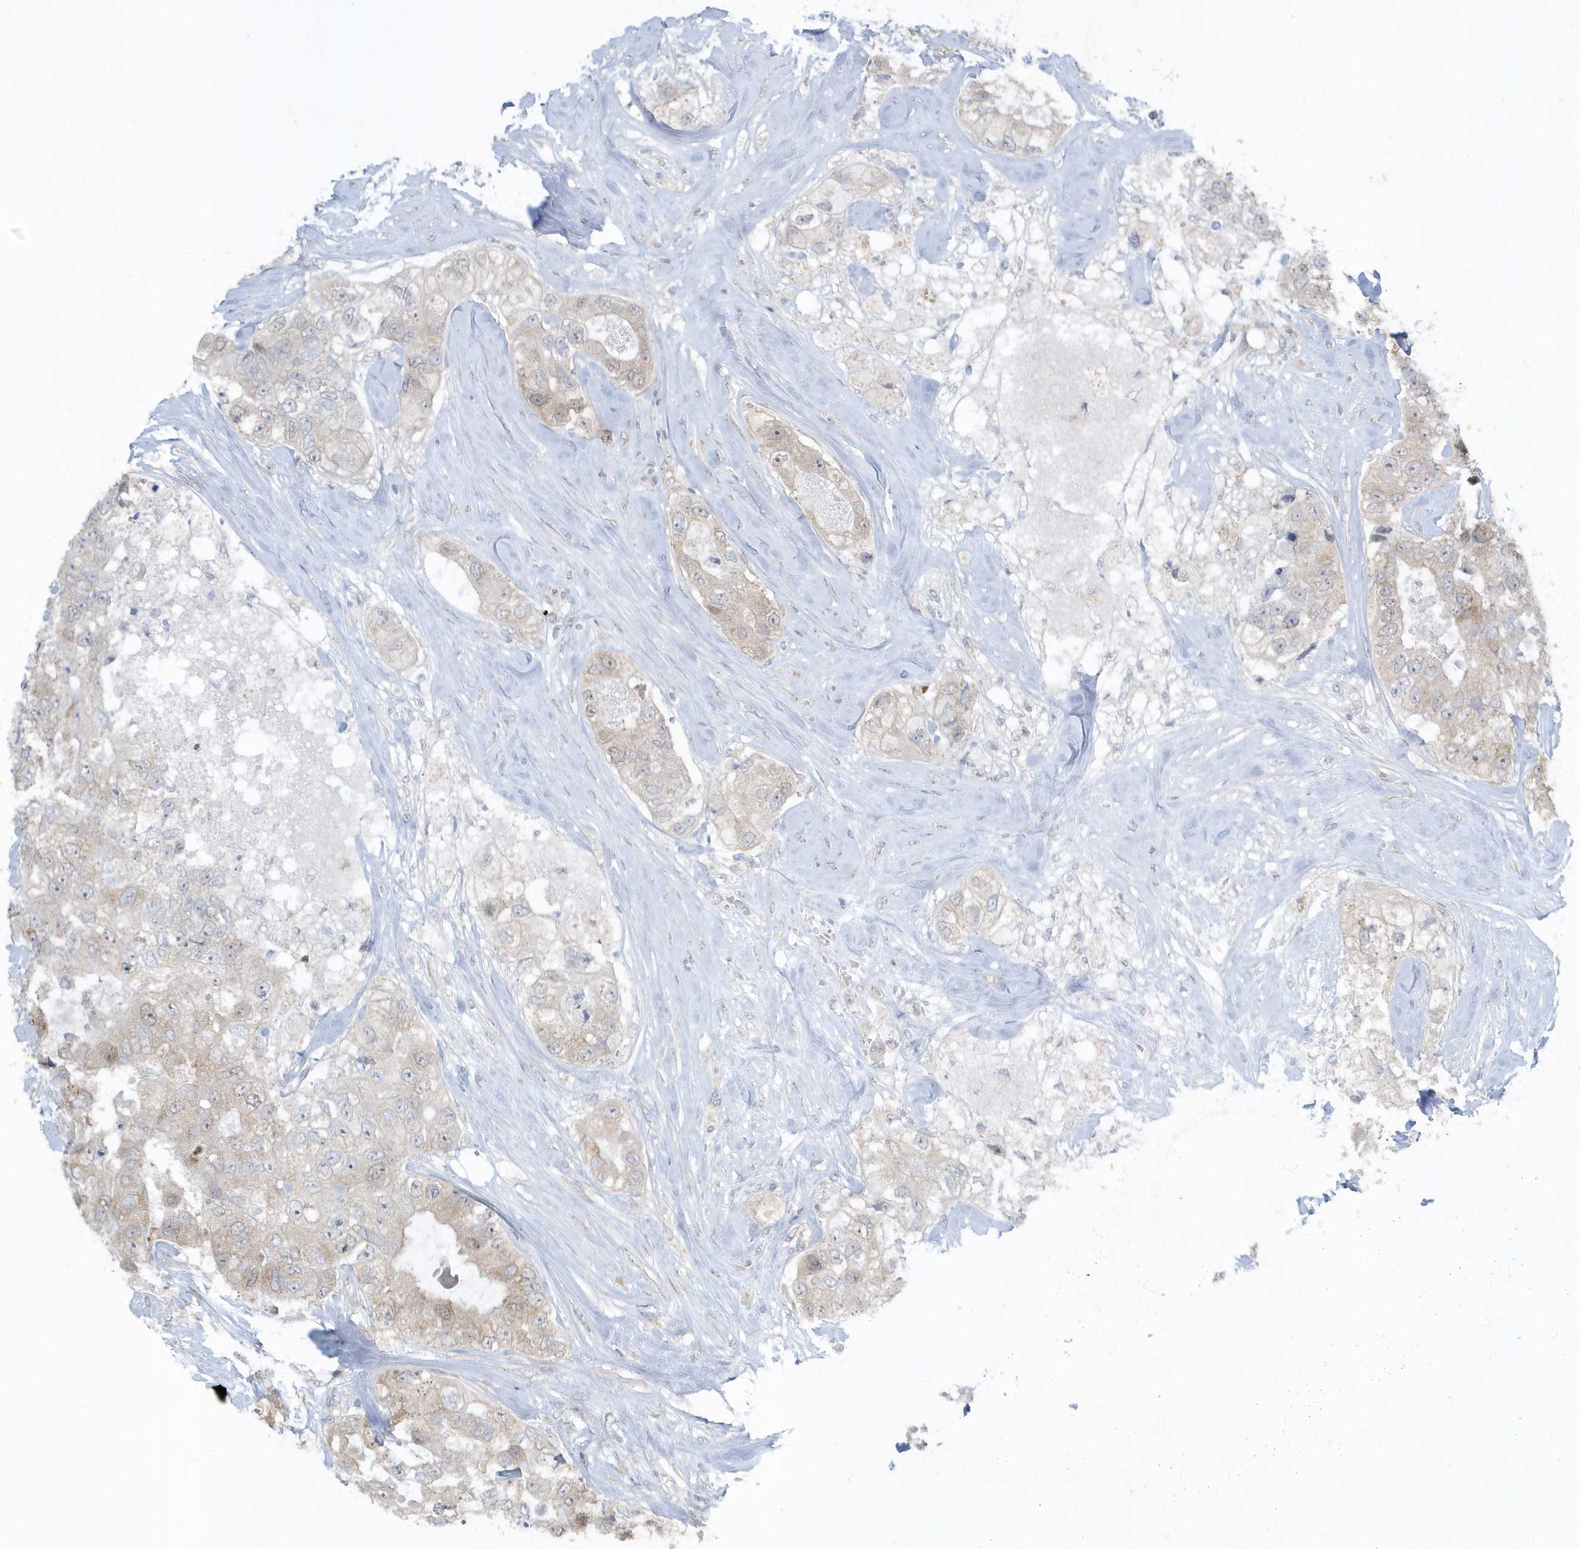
{"staining": {"intensity": "weak", "quantity": "25%-75%", "location": "cytoplasmic/membranous"}, "tissue": "breast cancer", "cell_type": "Tumor cells", "image_type": "cancer", "snomed": [{"axis": "morphology", "description": "Duct carcinoma"}, {"axis": "topography", "description": "Breast"}], "caption": "This is a micrograph of immunohistochemistry staining of breast cancer (invasive ductal carcinoma), which shows weak positivity in the cytoplasmic/membranous of tumor cells.", "gene": "SCN3A", "patient": {"sex": "female", "age": 62}}